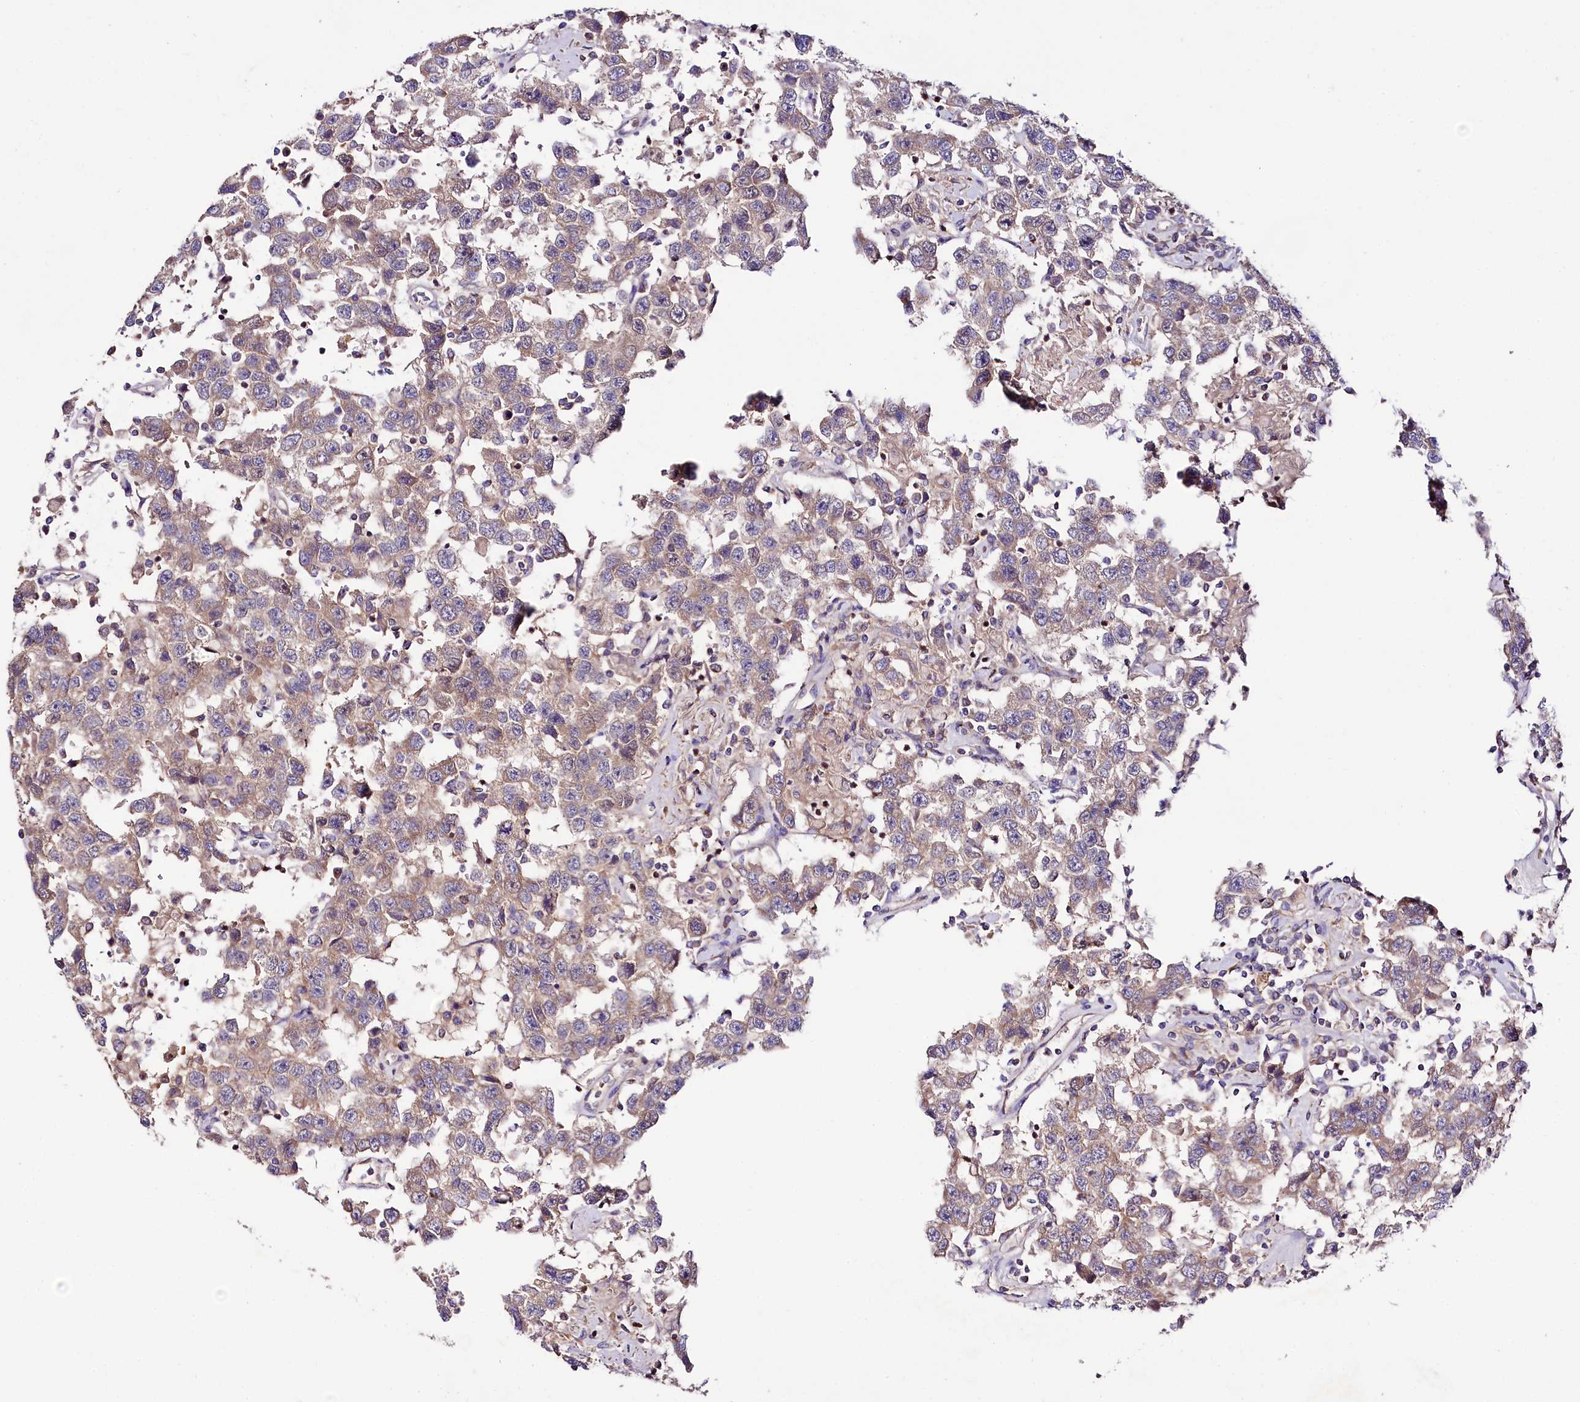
{"staining": {"intensity": "weak", "quantity": "25%-75%", "location": "cytoplasmic/membranous"}, "tissue": "testis cancer", "cell_type": "Tumor cells", "image_type": "cancer", "snomed": [{"axis": "morphology", "description": "Seminoma, NOS"}, {"axis": "topography", "description": "Testis"}], "caption": "The photomicrograph shows staining of testis seminoma, revealing weak cytoplasmic/membranous protein expression (brown color) within tumor cells.", "gene": "ZNF45", "patient": {"sex": "male", "age": 41}}